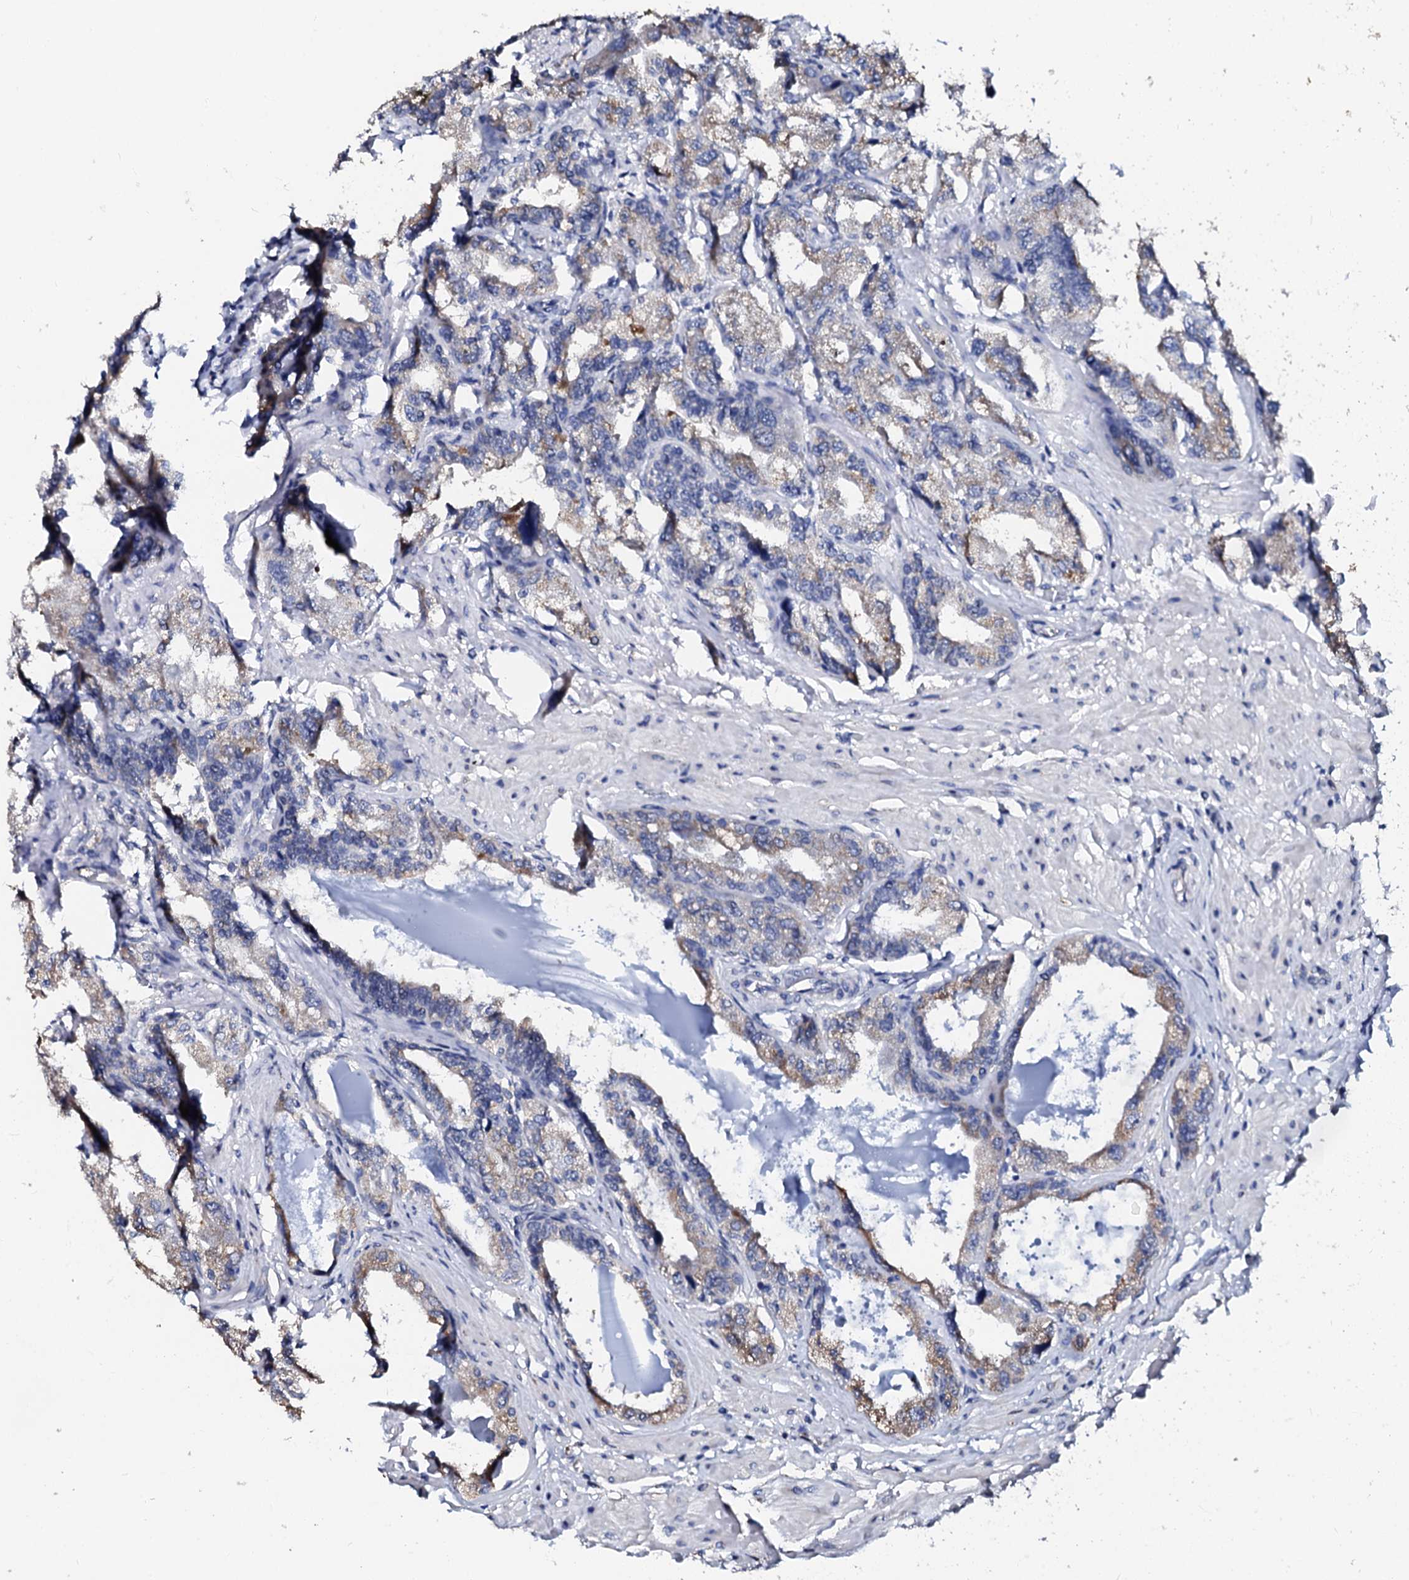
{"staining": {"intensity": "weak", "quantity": "<25%", "location": "cytoplasmic/membranous"}, "tissue": "seminal vesicle", "cell_type": "Glandular cells", "image_type": "normal", "snomed": [{"axis": "morphology", "description": "Normal tissue, NOS"}, {"axis": "topography", "description": "Seminal veicle"}], "caption": "Protein analysis of benign seminal vesicle demonstrates no significant expression in glandular cells. The staining is performed using DAB brown chromogen with nuclei counter-stained in using hematoxylin.", "gene": "AKAP3", "patient": {"sex": "male", "age": 63}}